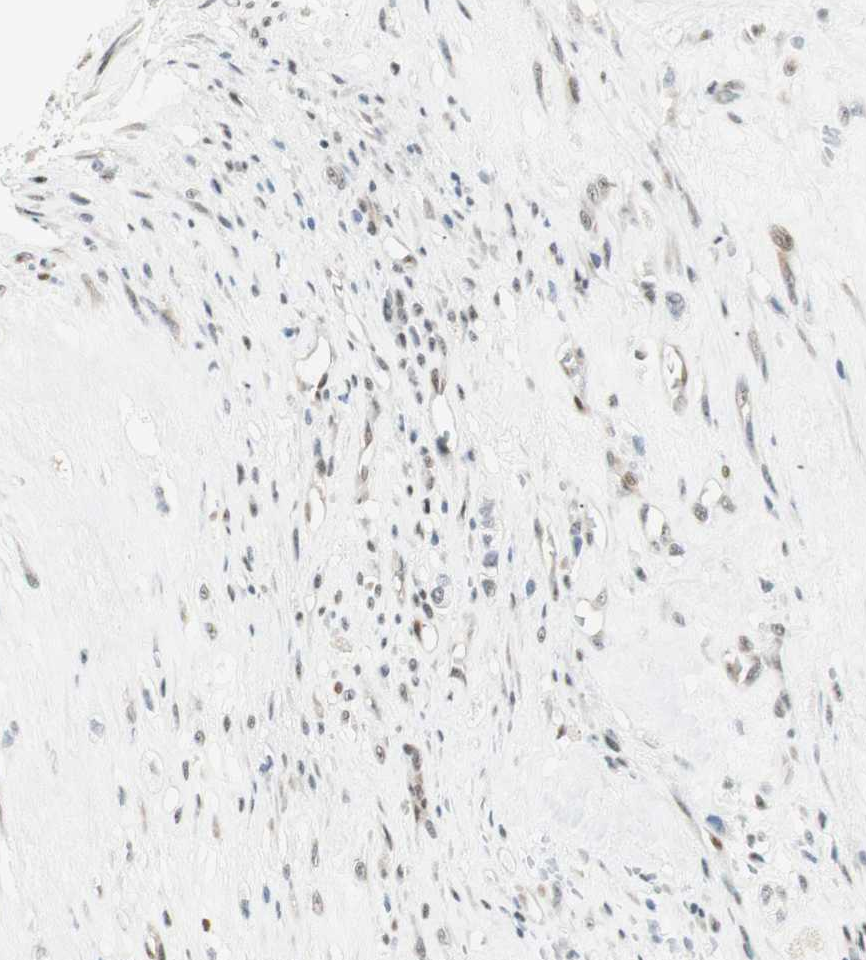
{"staining": {"intensity": "negative", "quantity": "none", "location": "none"}, "tissue": "head and neck cancer", "cell_type": "Tumor cells", "image_type": "cancer", "snomed": [{"axis": "morphology", "description": "Adenocarcinoma, NOS"}, {"axis": "morphology", "description": "Adenoma, NOS"}, {"axis": "topography", "description": "Head-Neck"}], "caption": "Immunohistochemical staining of head and neck cancer displays no significant expression in tumor cells. (DAB IHC, high magnification).", "gene": "MSX2", "patient": {"sex": "female", "age": 55}}